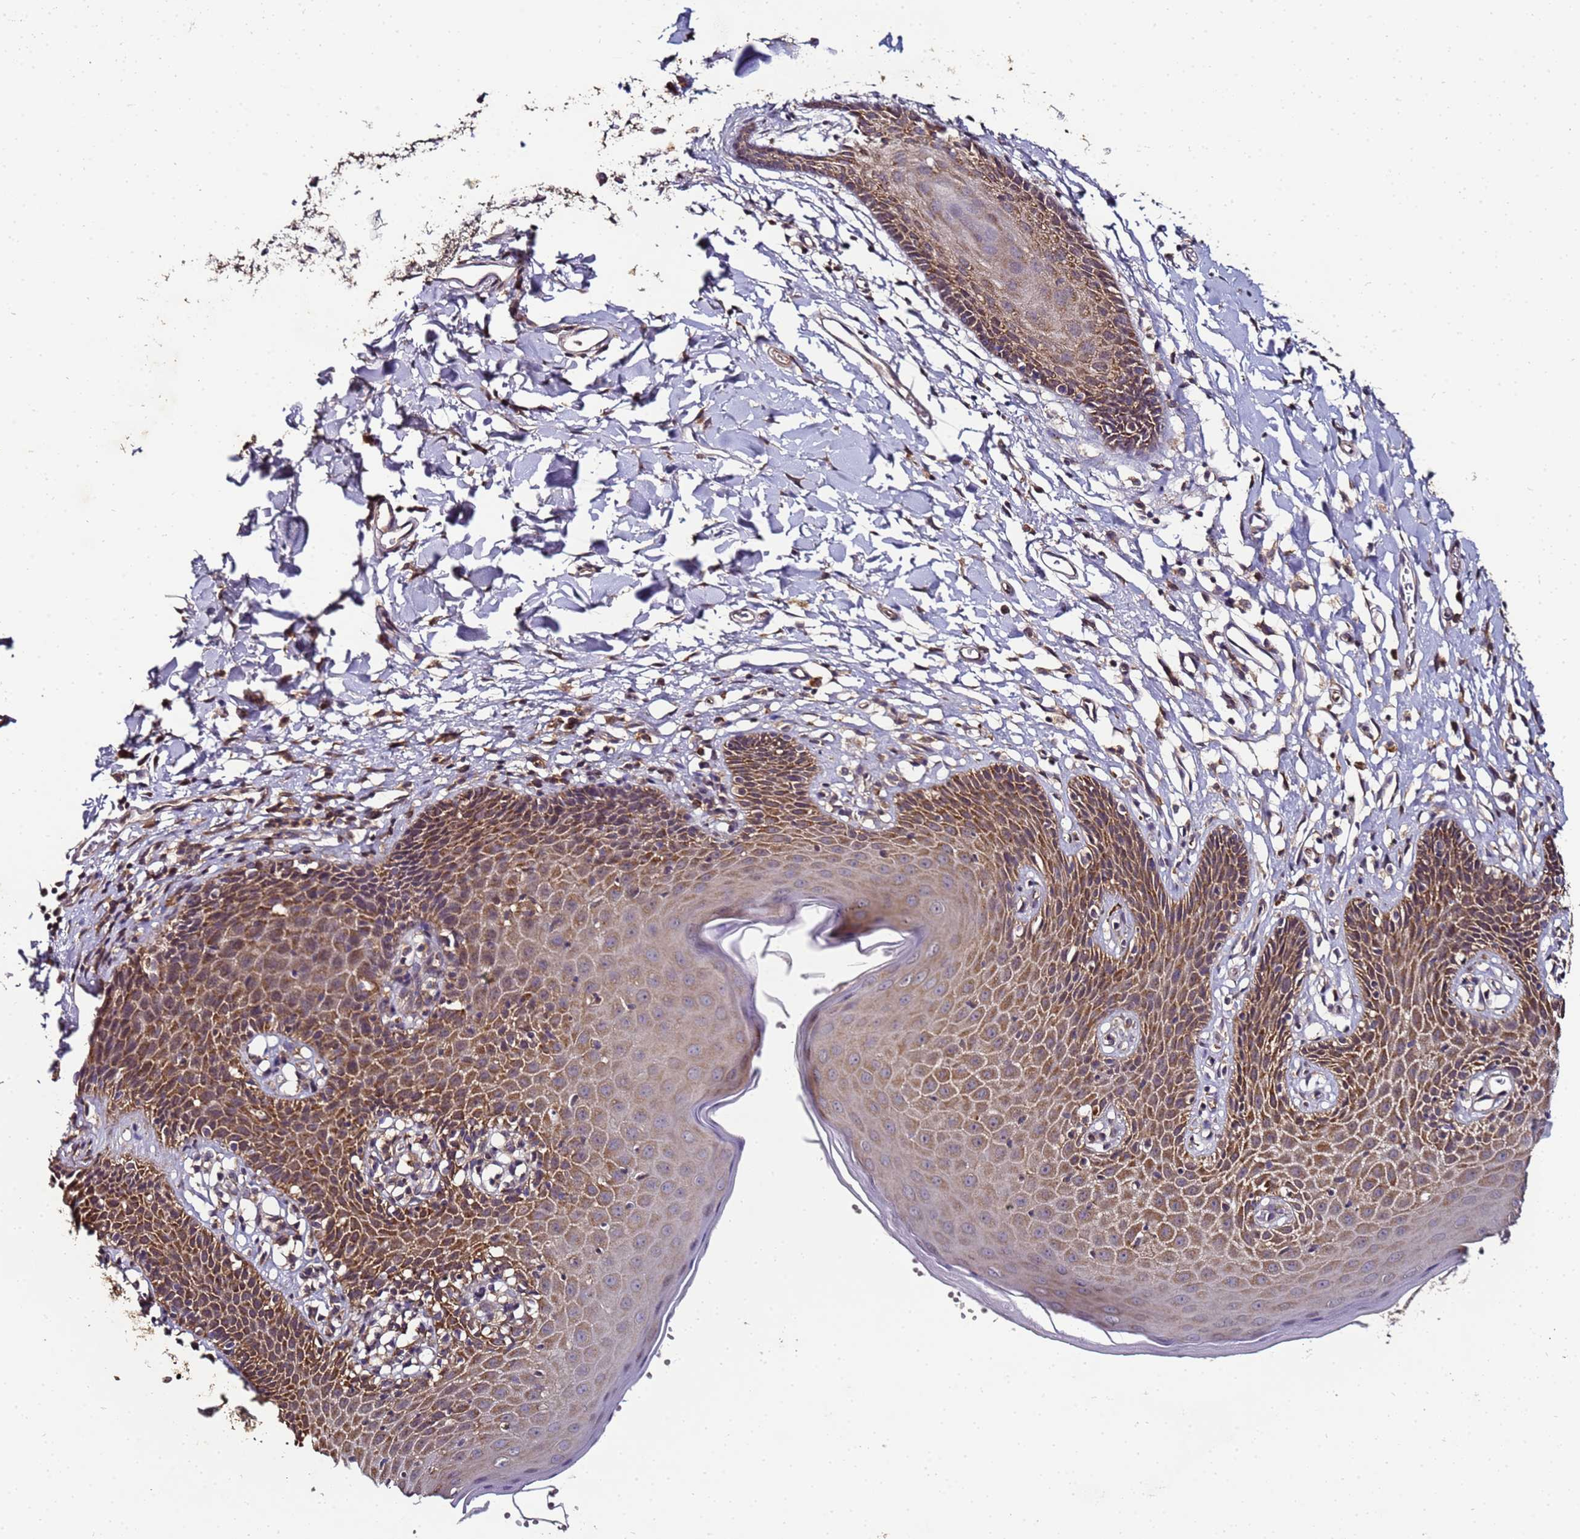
{"staining": {"intensity": "strong", "quantity": ">75%", "location": "cytoplasmic/membranous"}, "tissue": "skin", "cell_type": "Epidermal cells", "image_type": "normal", "snomed": [{"axis": "morphology", "description": "Normal tissue, NOS"}, {"axis": "topography", "description": "Vulva"}], "caption": "An image showing strong cytoplasmic/membranous expression in about >75% of epidermal cells in benign skin, as visualized by brown immunohistochemical staining.", "gene": "ANKRD17", "patient": {"sex": "female", "age": 68}}